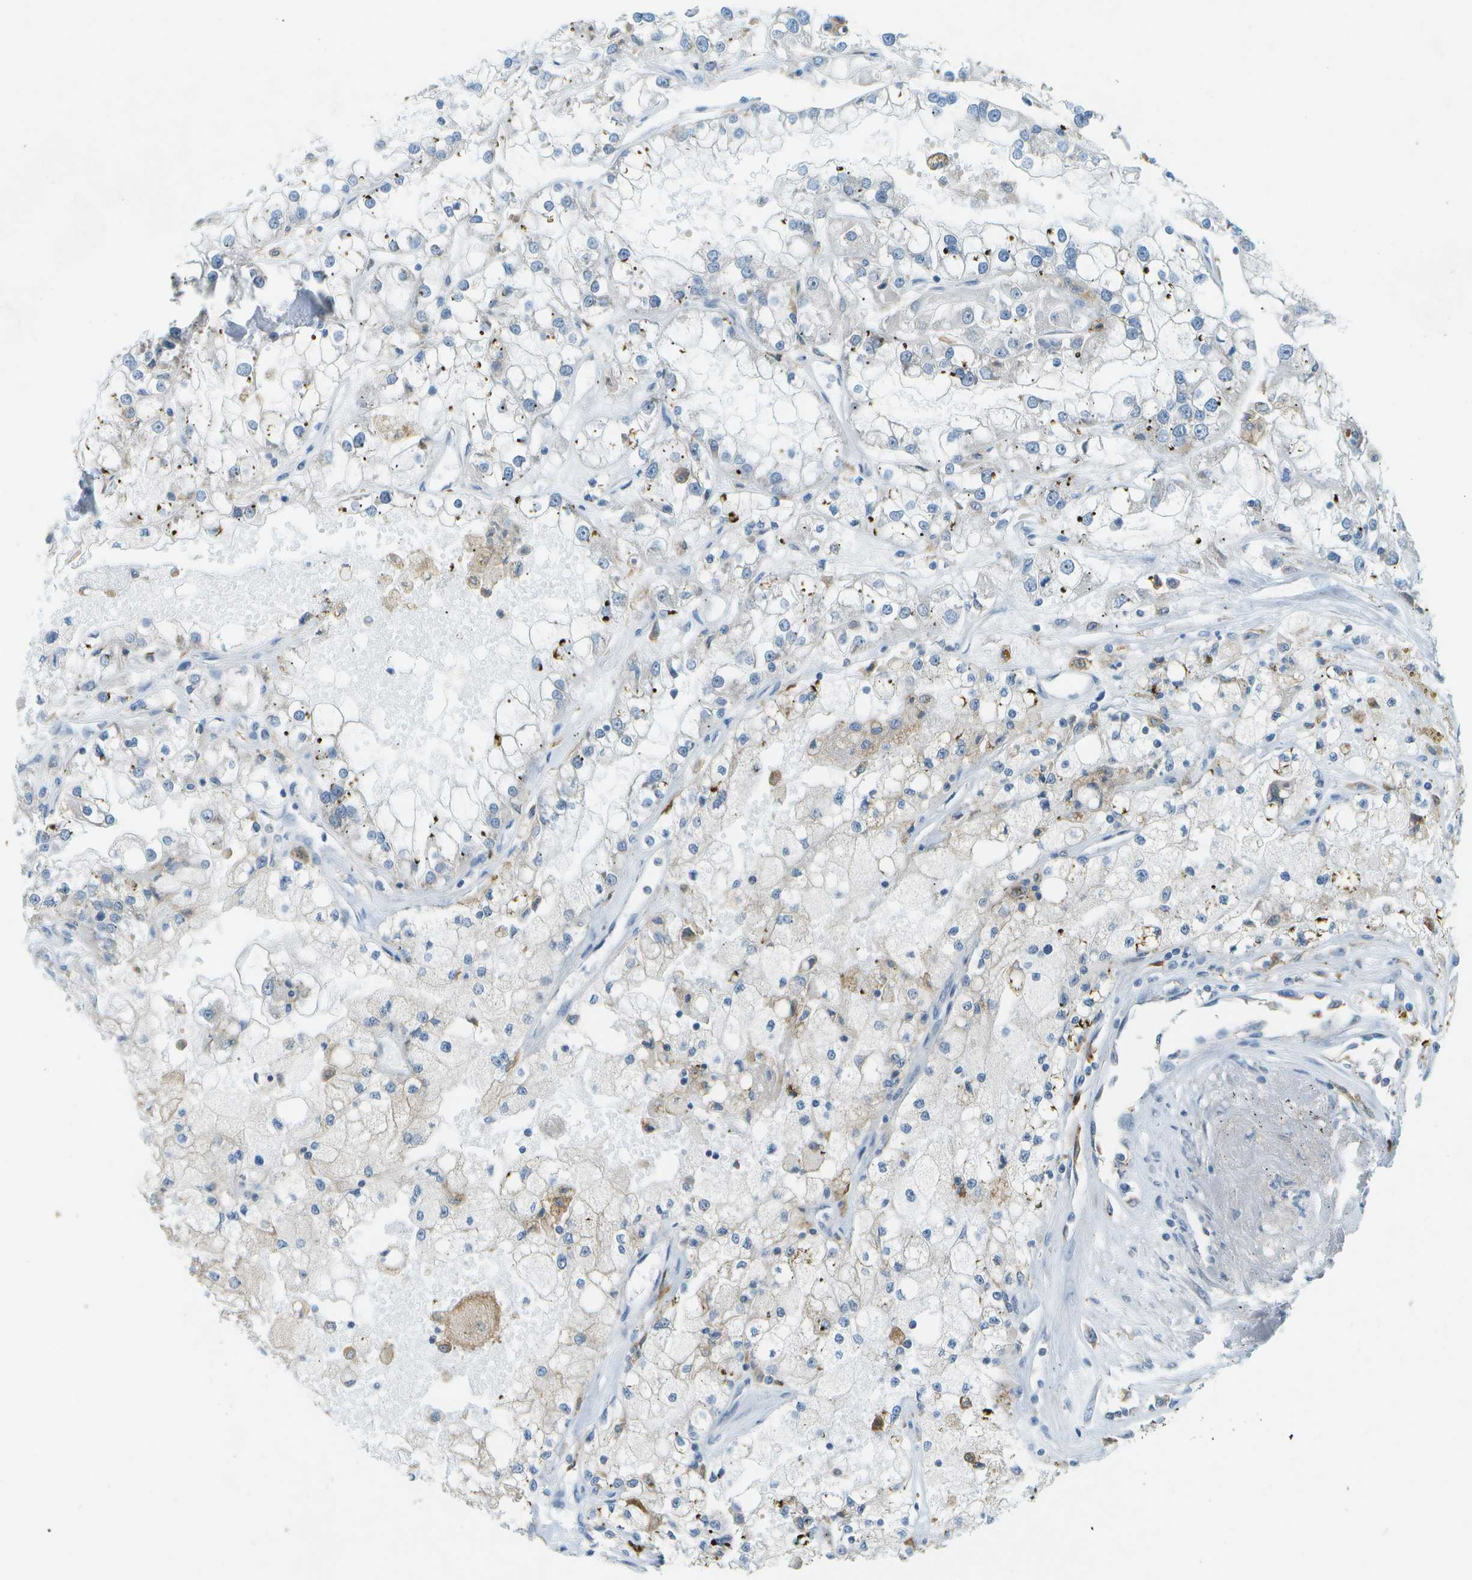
{"staining": {"intensity": "negative", "quantity": "none", "location": "none"}, "tissue": "renal cancer", "cell_type": "Tumor cells", "image_type": "cancer", "snomed": [{"axis": "morphology", "description": "Adenocarcinoma, NOS"}, {"axis": "topography", "description": "Kidney"}], "caption": "Renal cancer (adenocarcinoma) was stained to show a protein in brown. There is no significant positivity in tumor cells.", "gene": "CDH23", "patient": {"sex": "female", "age": 52}}